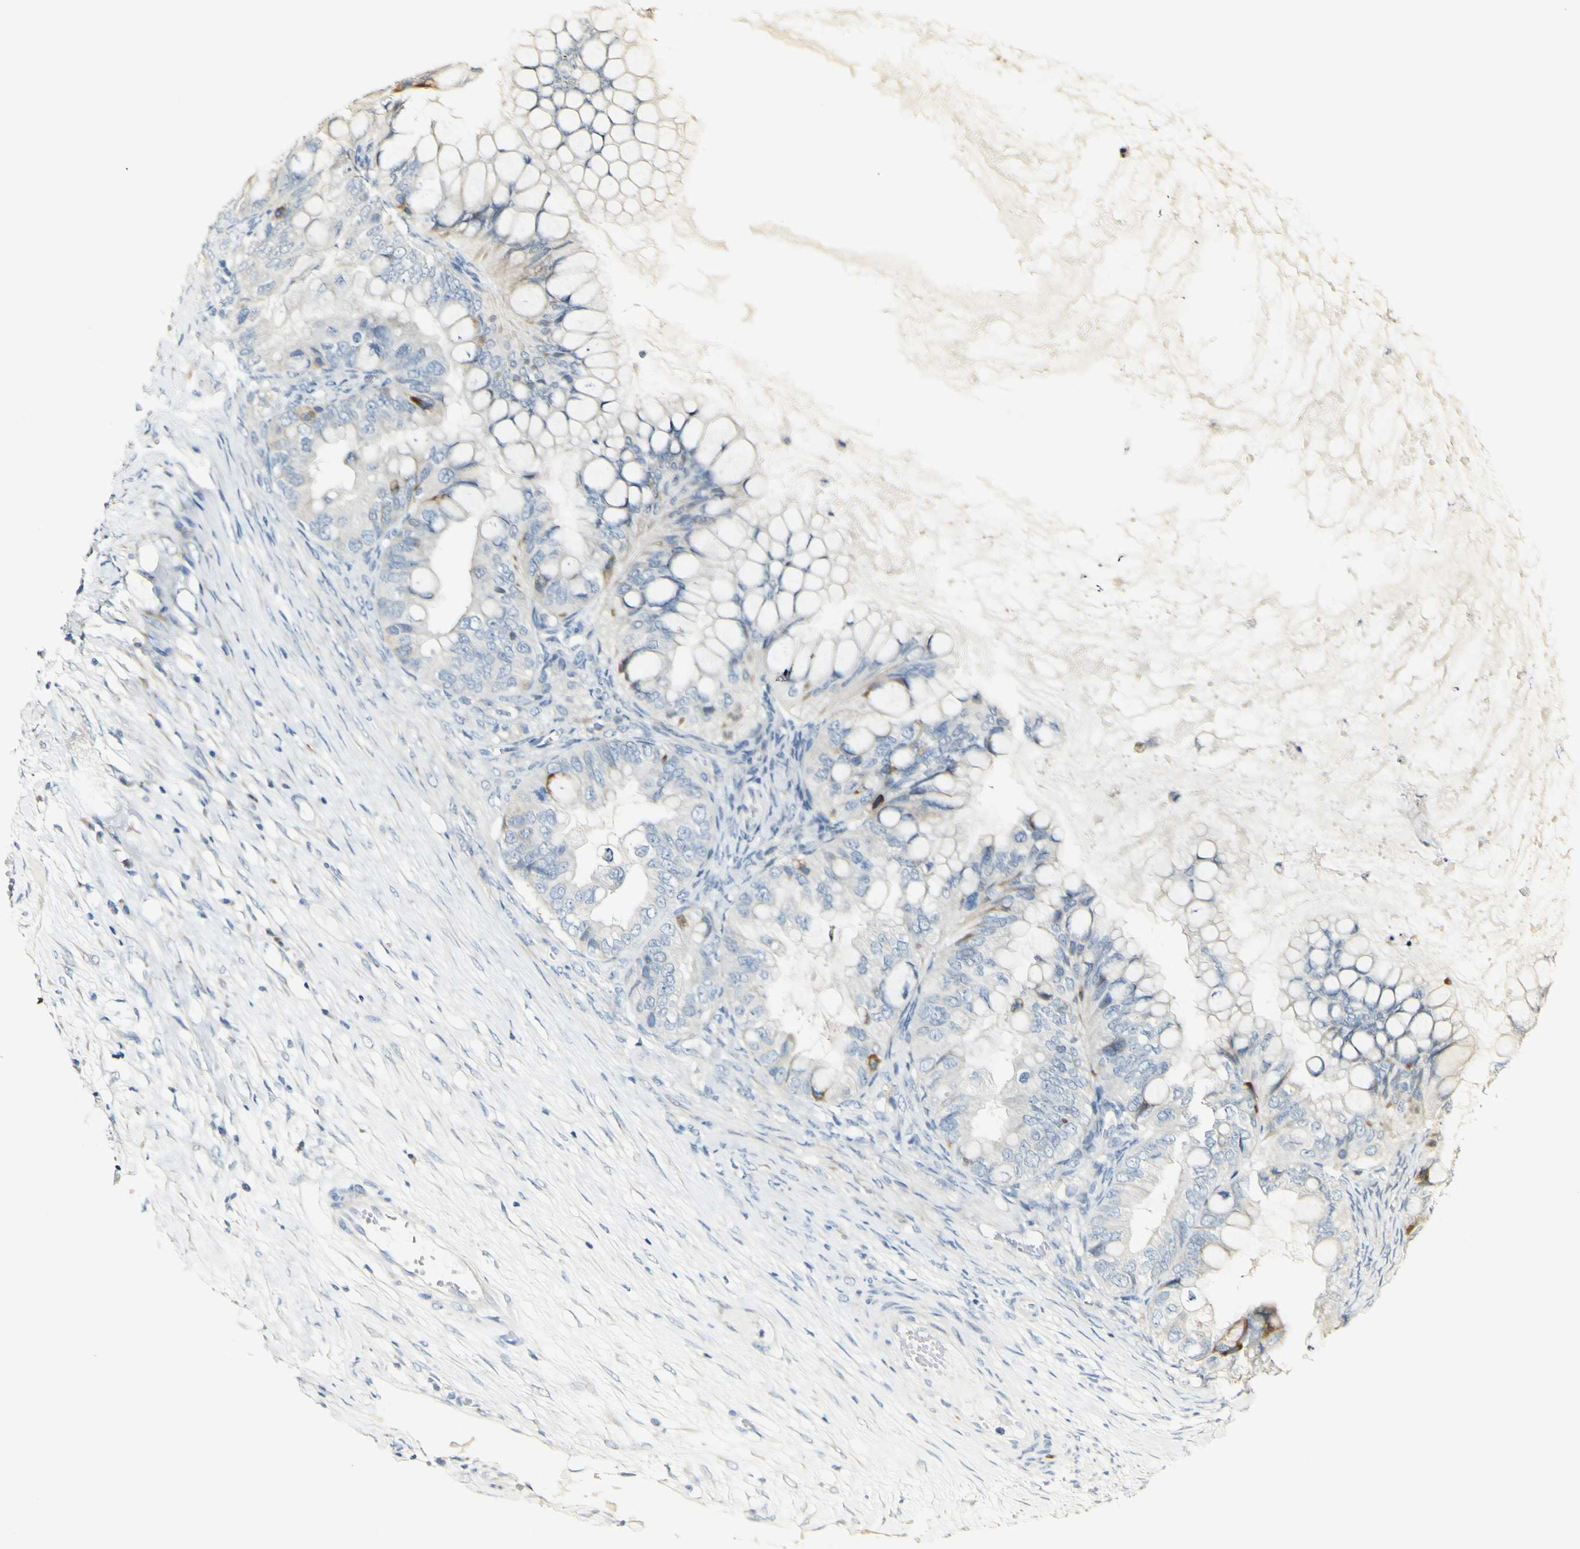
{"staining": {"intensity": "negative", "quantity": "none", "location": "none"}, "tissue": "ovarian cancer", "cell_type": "Tumor cells", "image_type": "cancer", "snomed": [{"axis": "morphology", "description": "Cystadenocarcinoma, mucinous, NOS"}, {"axis": "topography", "description": "Ovary"}], "caption": "An immunohistochemistry (IHC) photomicrograph of mucinous cystadenocarcinoma (ovarian) is shown. There is no staining in tumor cells of mucinous cystadenocarcinoma (ovarian).", "gene": "FMO3", "patient": {"sex": "female", "age": 80}}